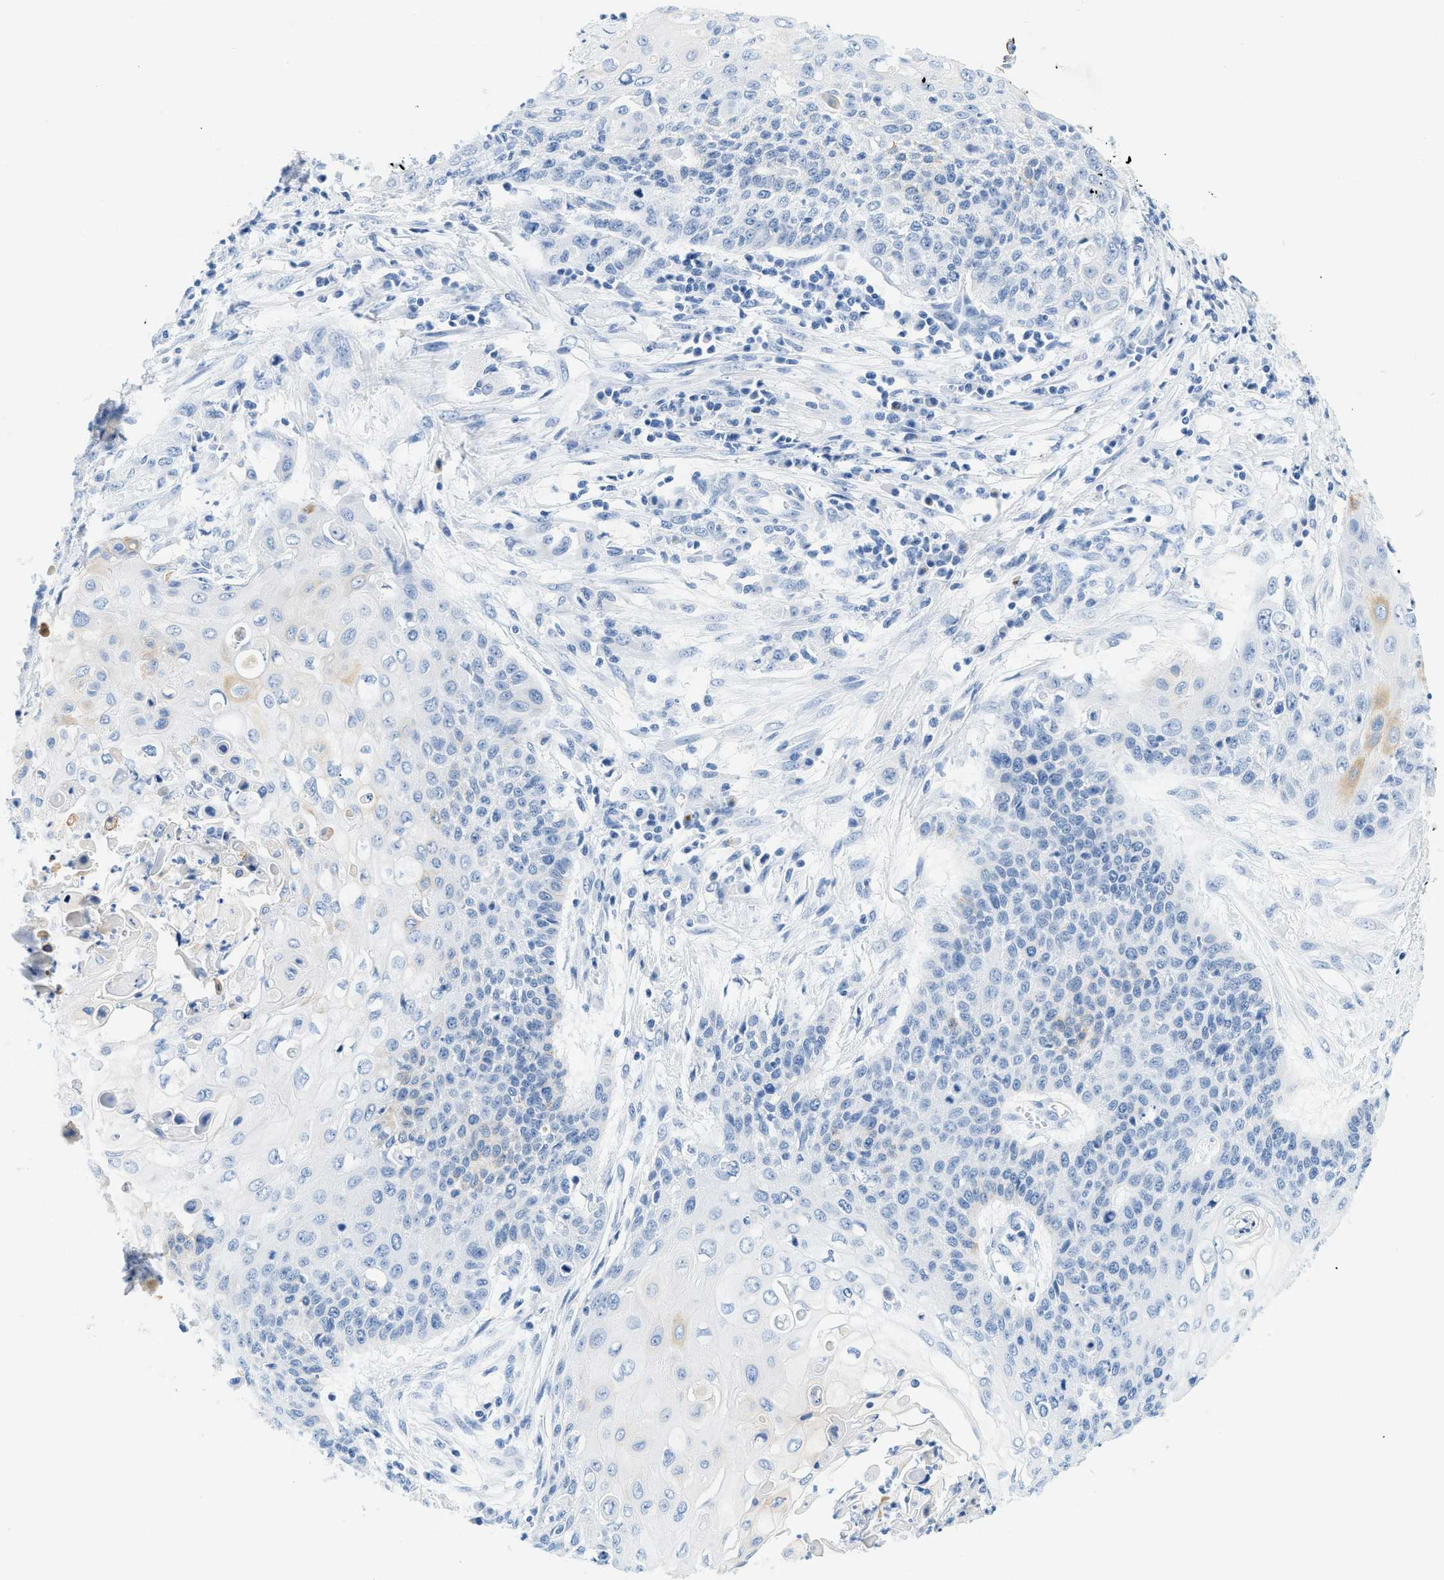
{"staining": {"intensity": "negative", "quantity": "none", "location": "none"}, "tissue": "cervical cancer", "cell_type": "Tumor cells", "image_type": "cancer", "snomed": [{"axis": "morphology", "description": "Squamous cell carcinoma, NOS"}, {"axis": "topography", "description": "Cervix"}], "caption": "This histopathology image is of cervical cancer stained with immunohistochemistry to label a protein in brown with the nuclei are counter-stained blue. There is no positivity in tumor cells.", "gene": "STXBP2", "patient": {"sex": "female", "age": 39}}